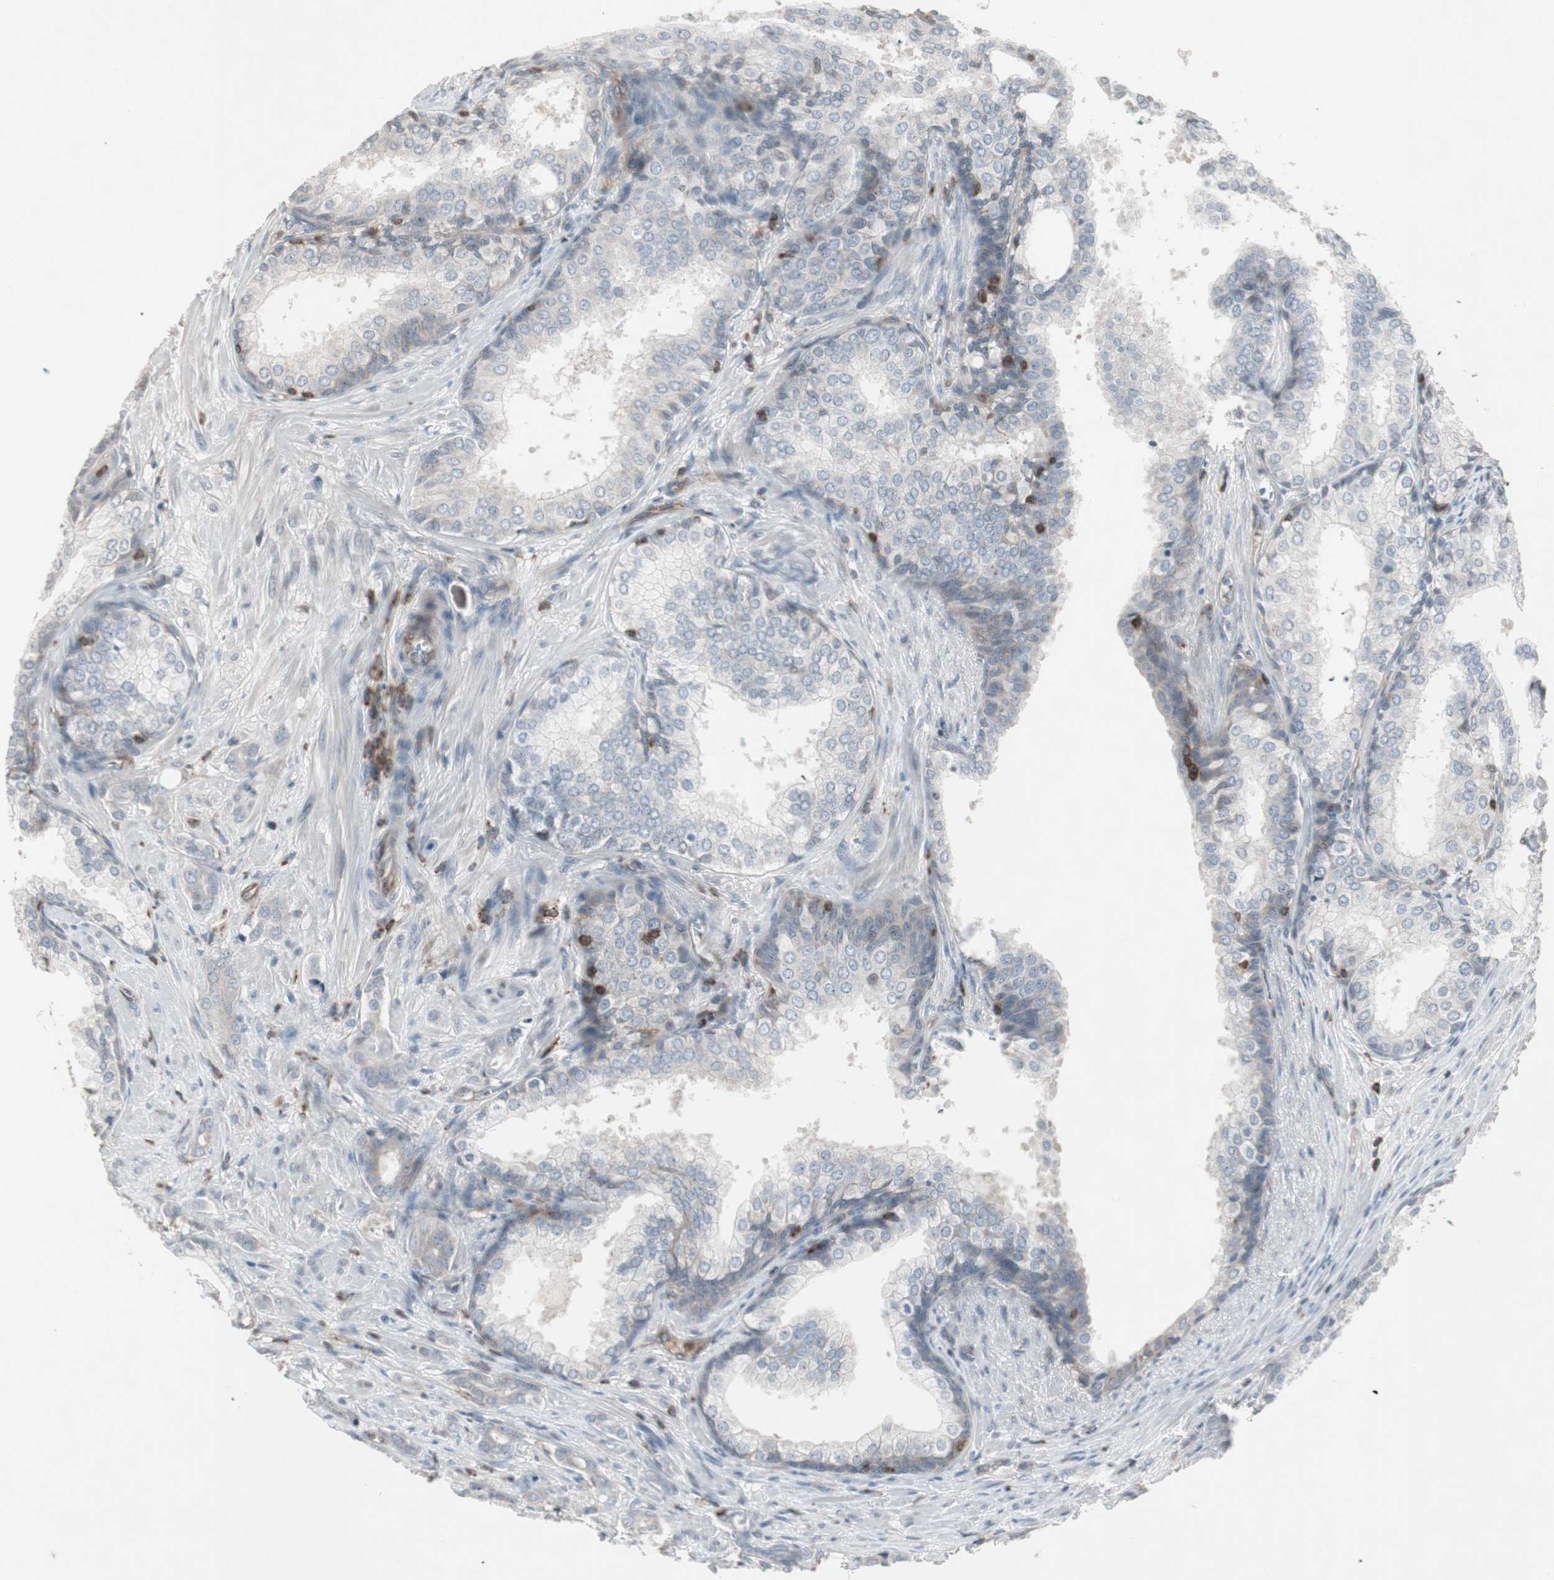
{"staining": {"intensity": "negative", "quantity": "none", "location": "none"}, "tissue": "prostate cancer", "cell_type": "Tumor cells", "image_type": "cancer", "snomed": [{"axis": "morphology", "description": "Adenocarcinoma, High grade"}, {"axis": "topography", "description": "Prostate"}], "caption": "High magnification brightfield microscopy of high-grade adenocarcinoma (prostate) stained with DAB (brown) and counterstained with hematoxylin (blue): tumor cells show no significant expression.", "gene": "ARHGEF1", "patient": {"sex": "male", "age": 64}}